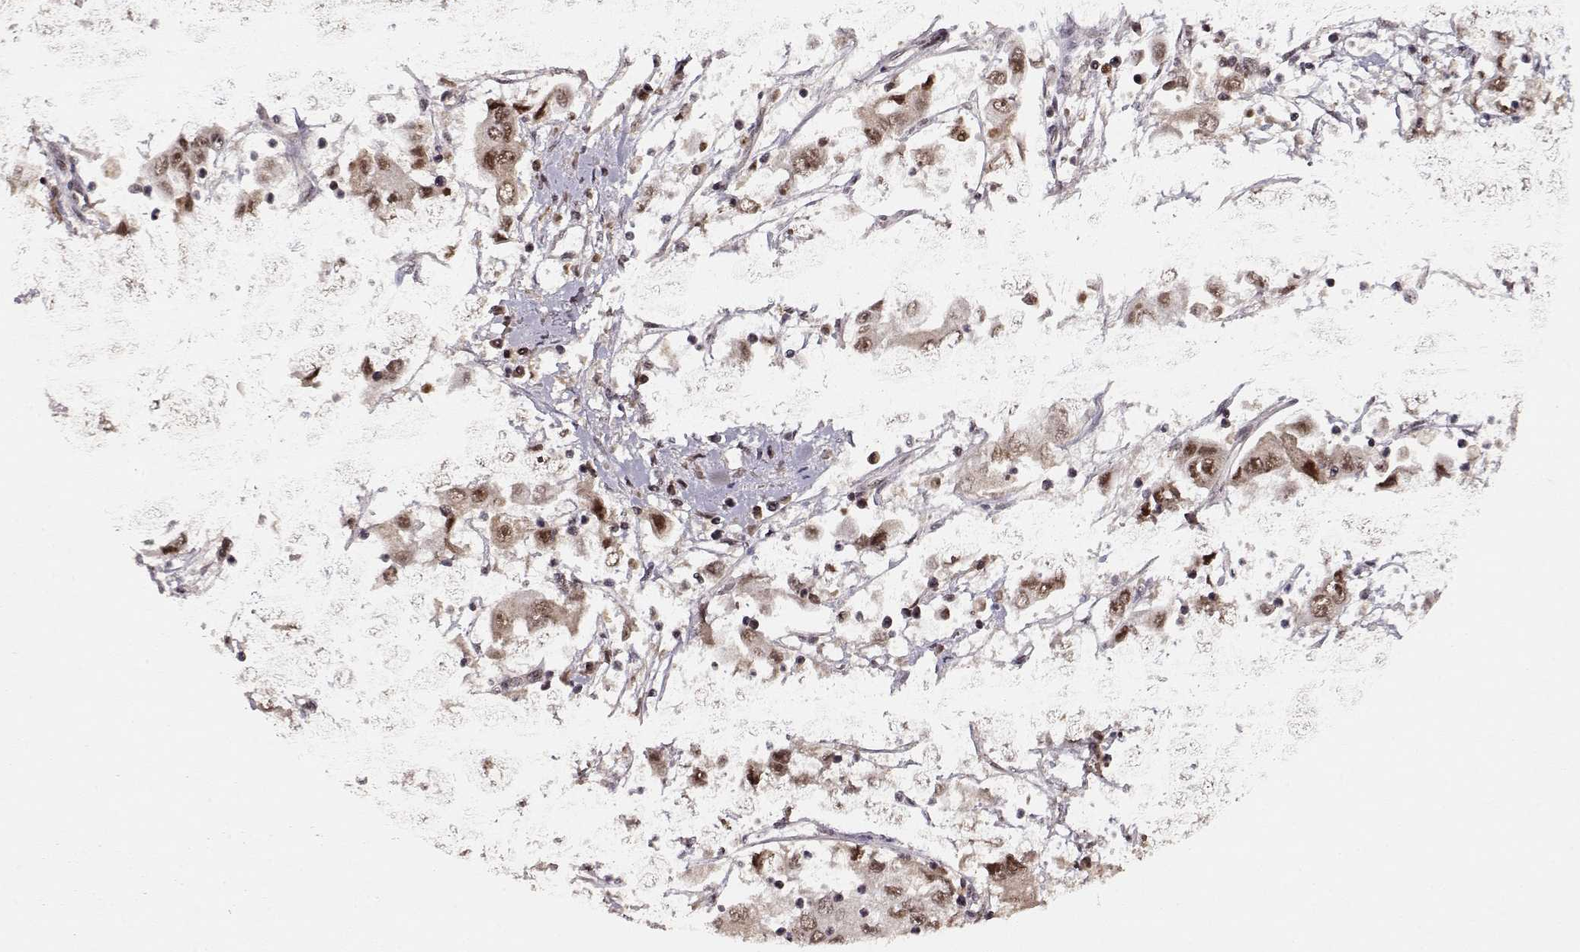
{"staining": {"intensity": "moderate", "quantity": ">75%", "location": "cytoplasmic/membranous,nuclear"}, "tissue": "cervical cancer", "cell_type": "Tumor cells", "image_type": "cancer", "snomed": [{"axis": "morphology", "description": "Squamous cell carcinoma, NOS"}, {"axis": "topography", "description": "Cervix"}], "caption": "A histopathology image showing moderate cytoplasmic/membranous and nuclear staining in approximately >75% of tumor cells in squamous cell carcinoma (cervical), as visualized by brown immunohistochemical staining.", "gene": "CSNK2A1", "patient": {"sex": "female", "age": 36}}